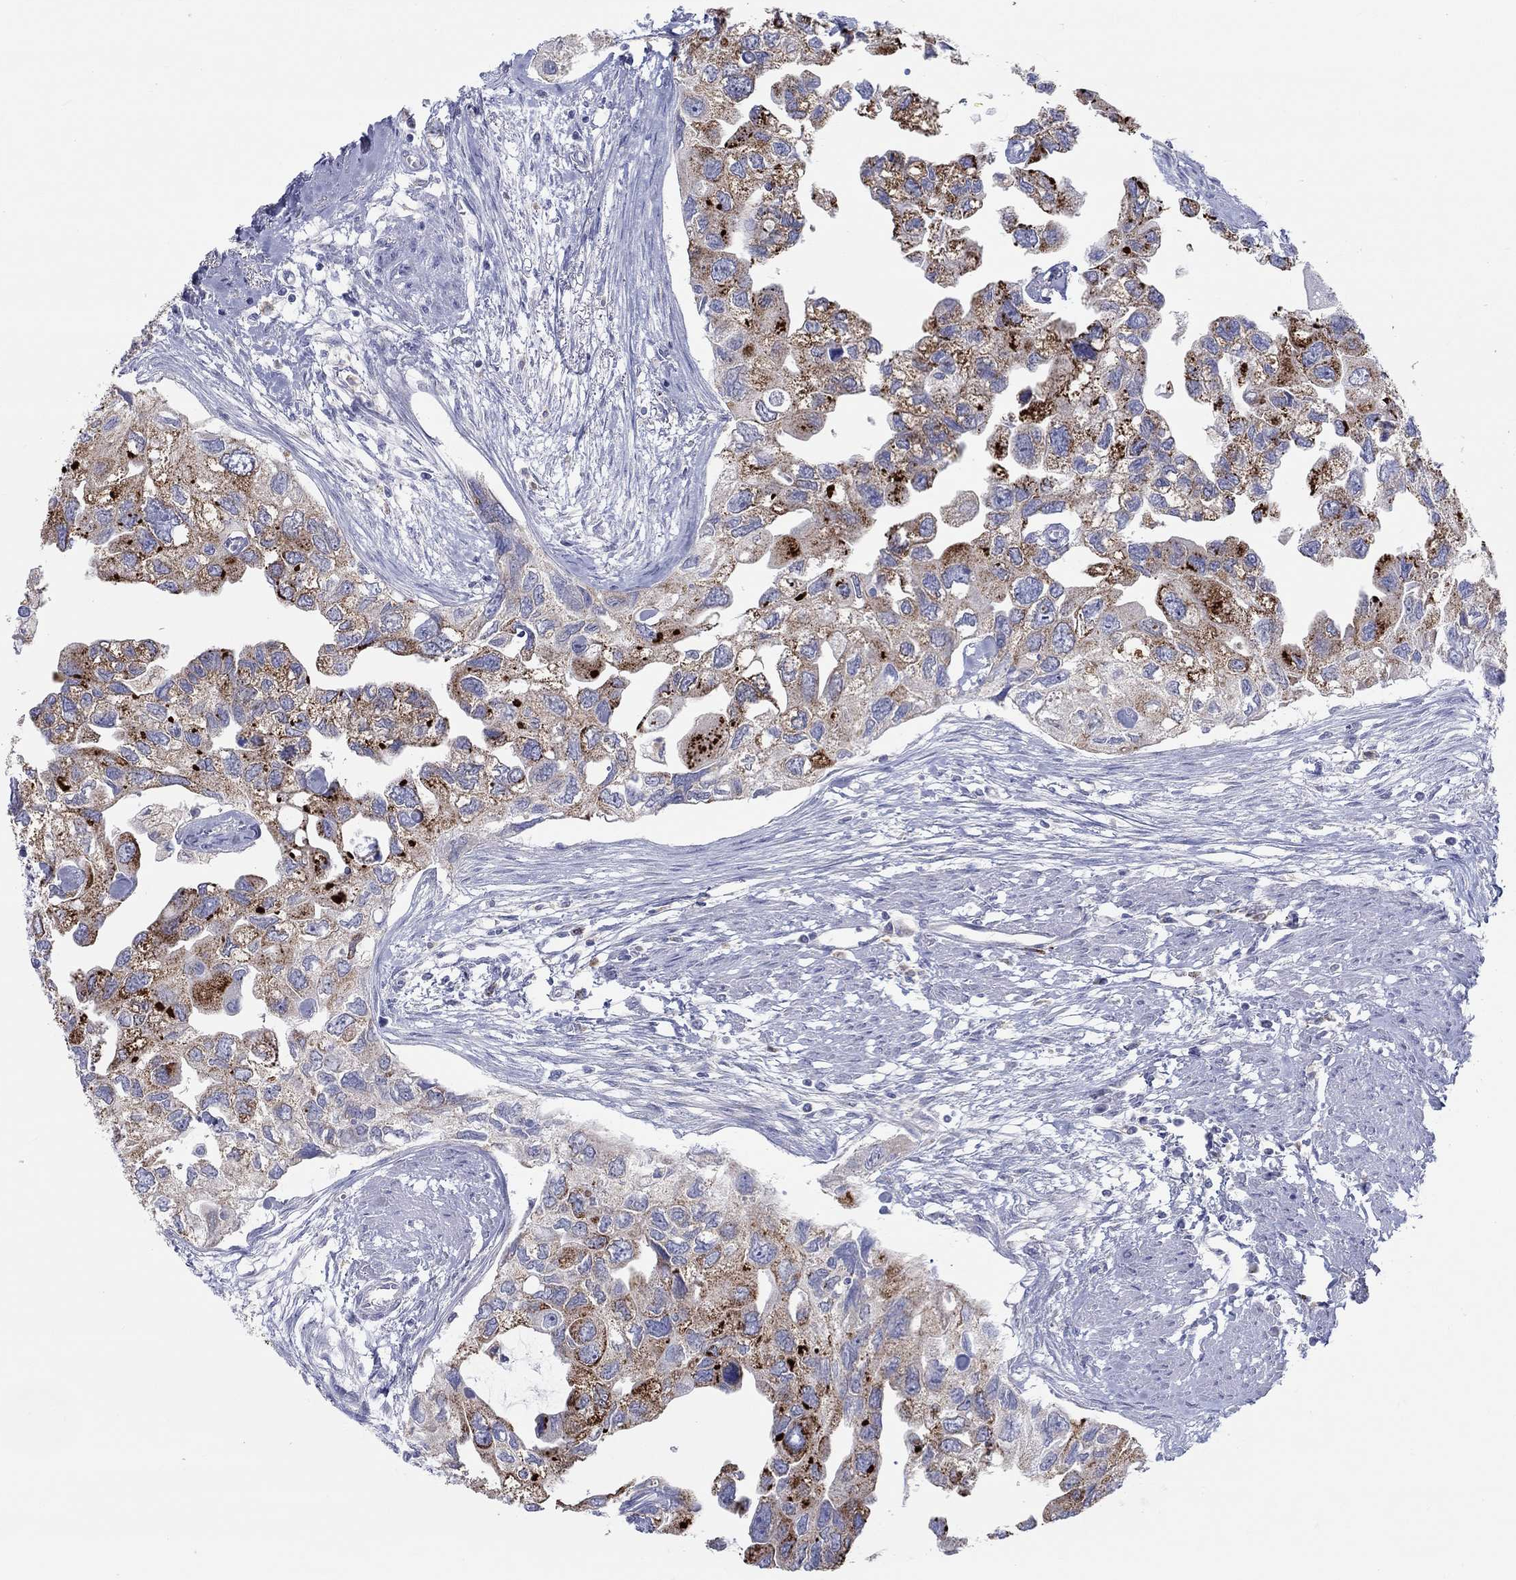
{"staining": {"intensity": "strong", "quantity": ">75%", "location": "cytoplasmic/membranous"}, "tissue": "urothelial cancer", "cell_type": "Tumor cells", "image_type": "cancer", "snomed": [{"axis": "morphology", "description": "Urothelial carcinoma, High grade"}, {"axis": "topography", "description": "Urinary bladder"}], "caption": "Brown immunohistochemical staining in urothelial carcinoma (high-grade) exhibits strong cytoplasmic/membranous positivity in about >75% of tumor cells.", "gene": "BCO2", "patient": {"sex": "male", "age": 59}}